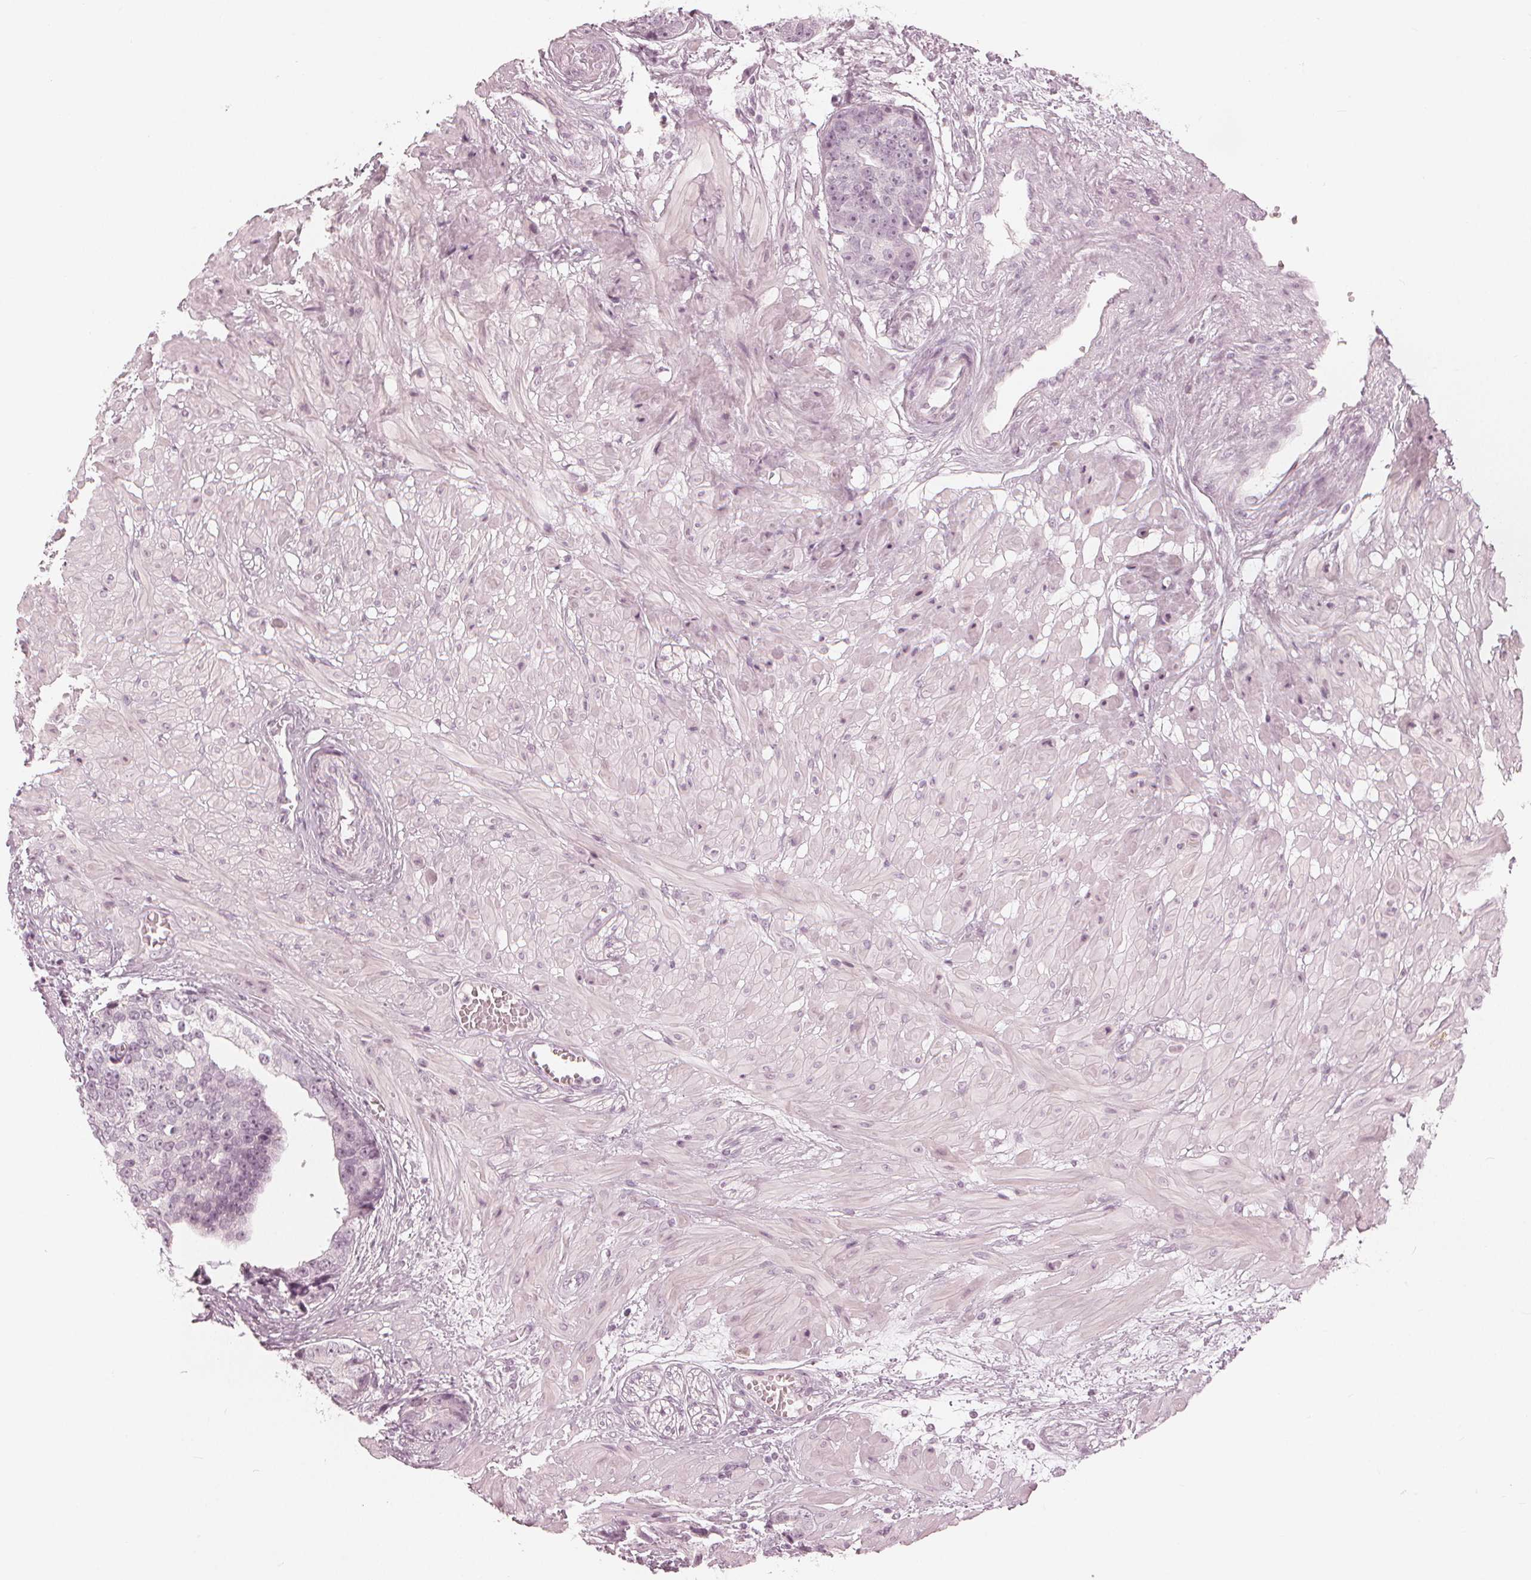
{"staining": {"intensity": "negative", "quantity": "none", "location": "none"}, "tissue": "prostate cancer", "cell_type": "Tumor cells", "image_type": "cancer", "snomed": [{"axis": "morphology", "description": "Adenocarcinoma, High grade"}, {"axis": "topography", "description": "Prostate"}], "caption": "A photomicrograph of human prostate adenocarcinoma (high-grade) is negative for staining in tumor cells.", "gene": "PAEP", "patient": {"sex": "male", "age": 71}}